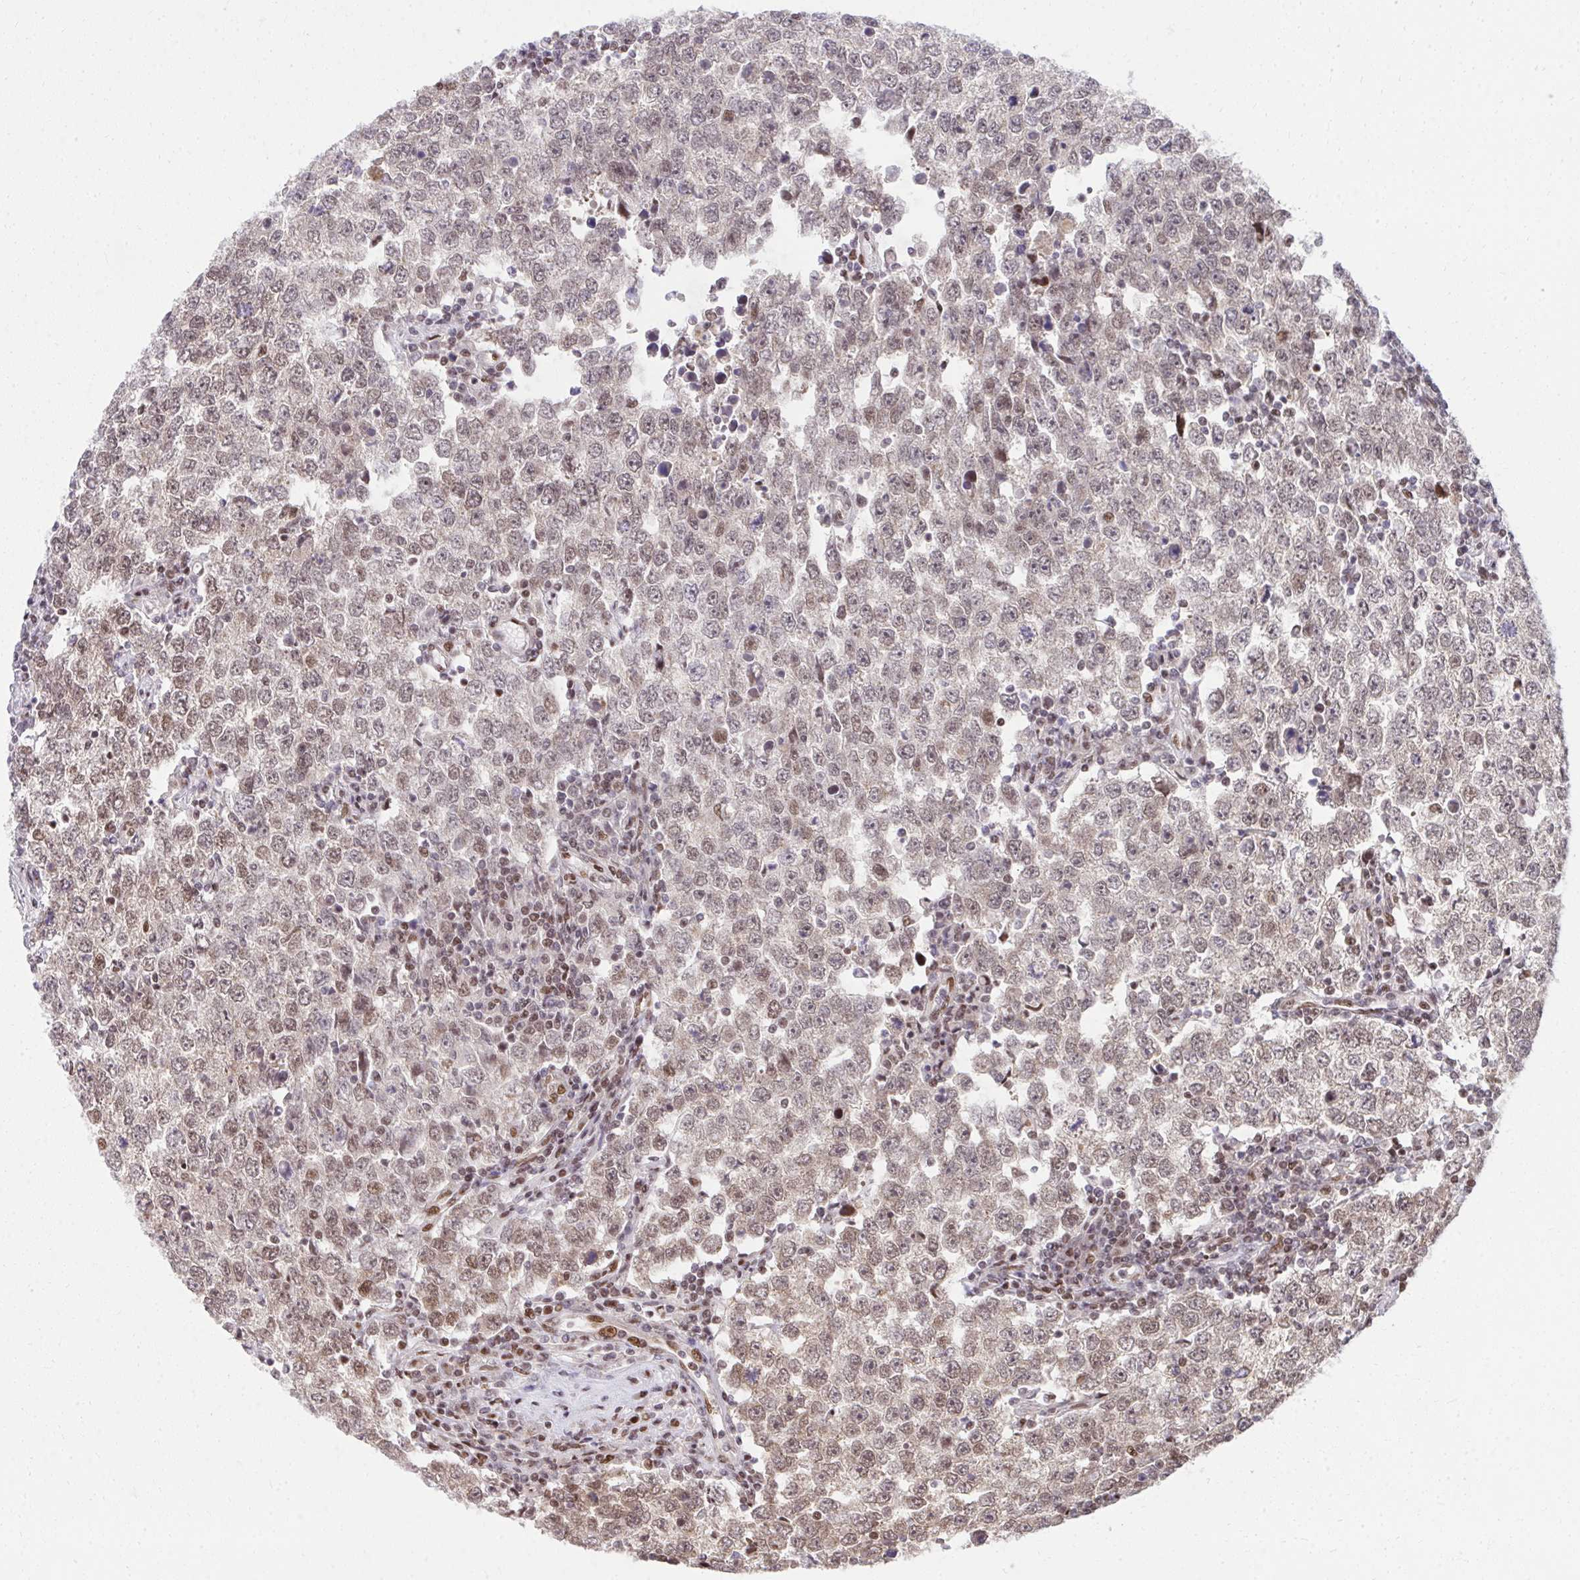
{"staining": {"intensity": "weak", "quantity": "25%-75%", "location": "nuclear"}, "tissue": "testis cancer", "cell_type": "Tumor cells", "image_type": "cancer", "snomed": [{"axis": "morphology", "description": "Seminoma, NOS"}, {"axis": "morphology", "description": "Carcinoma, Embryonal, NOS"}, {"axis": "topography", "description": "Testis"}], "caption": "Immunohistochemical staining of human seminoma (testis) shows low levels of weak nuclear protein positivity in approximately 25%-75% of tumor cells.", "gene": "PIGY", "patient": {"sex": "male", "age": 28}}